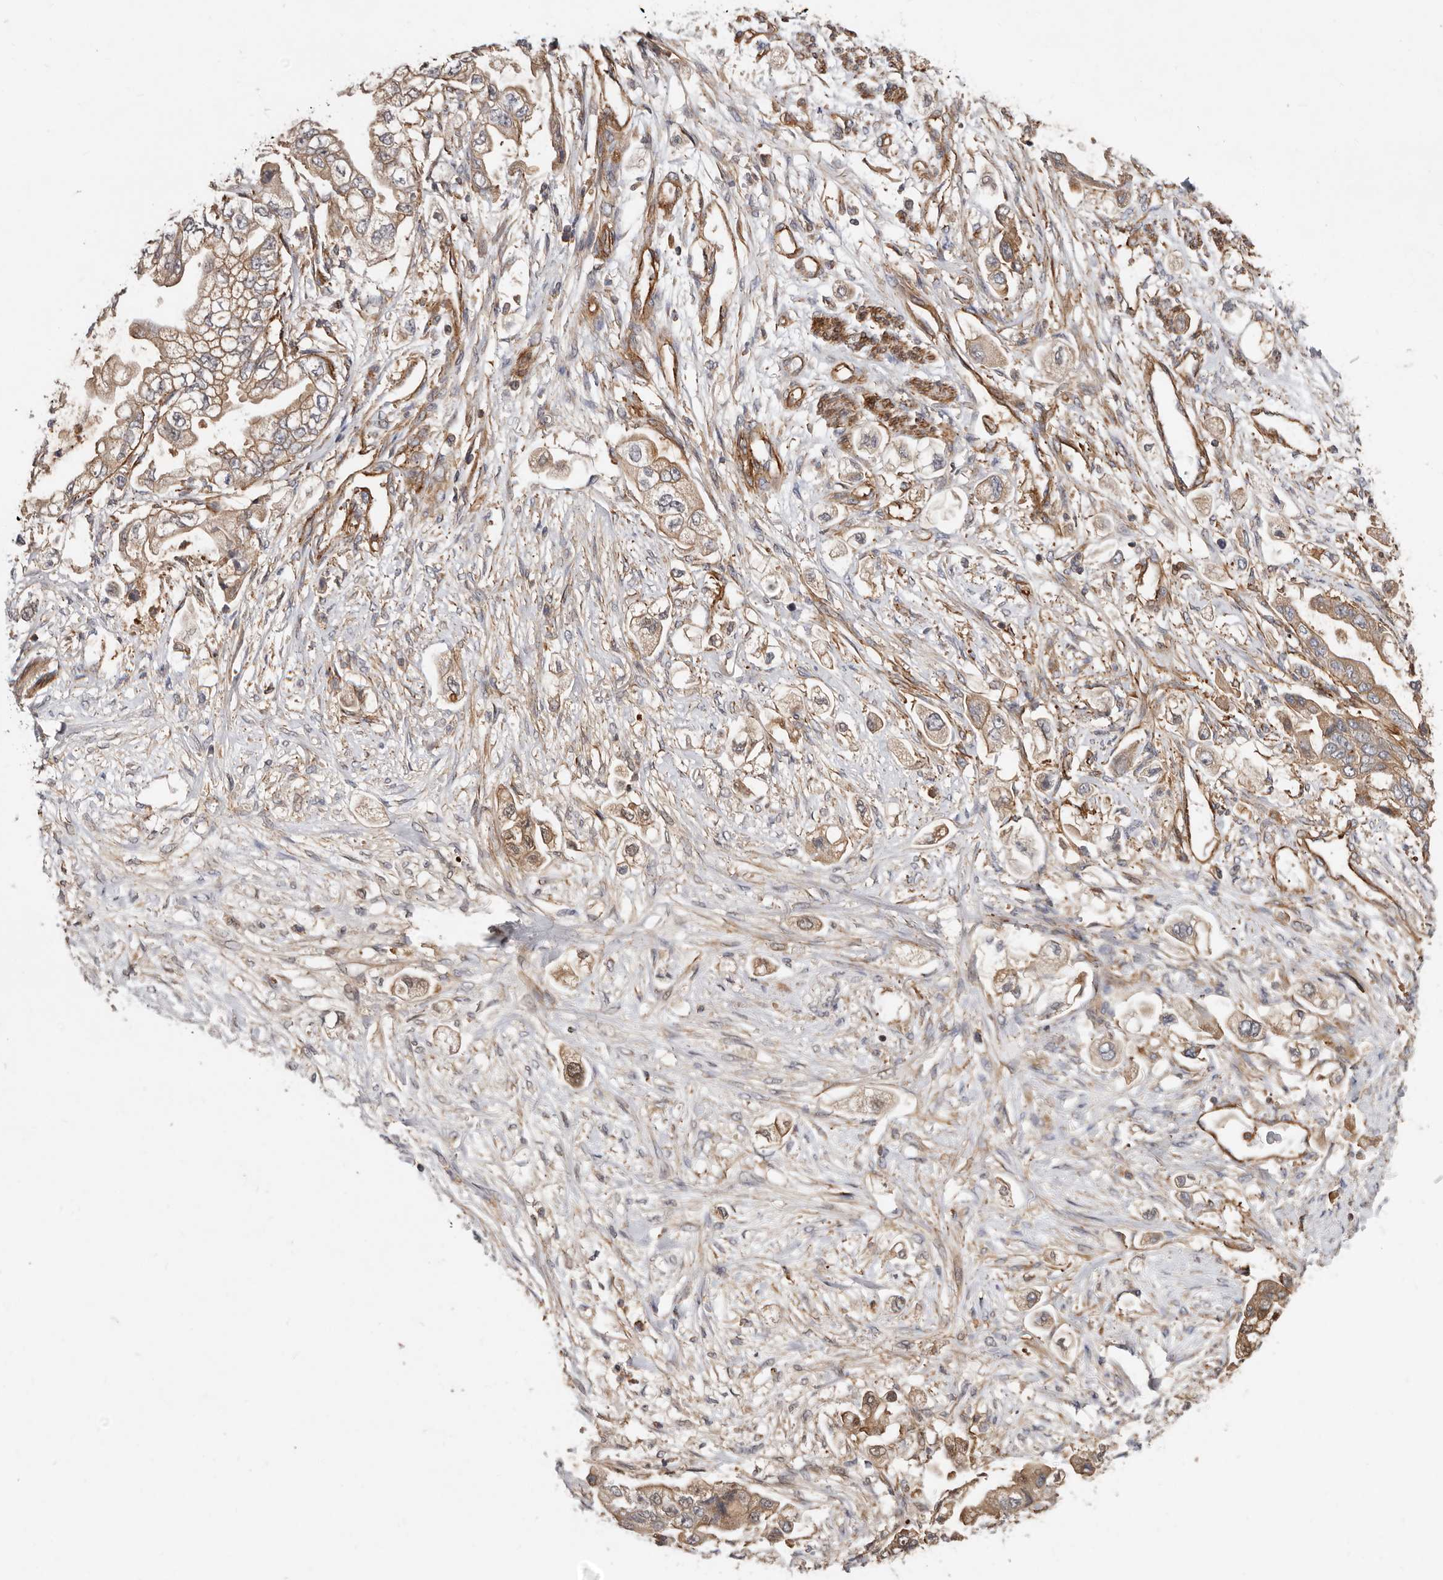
{"staining": {"intensity": "moderate", "quantity": ">75%", "location": "cytoplasmic/membranous"}, "tissue": "stomach cancer", "cell_type": "Tumor cells", "image_type": "cancer", "snomed": [{"axis": "morphology", "description": "Adenocarcinoma, NOS"}, {"axis": "topography", "description": "Stomach"}], "caption": "Stomach adenocarcinoma stained for a protein exhibits moderate cytoplasmic/membranous positivity in tumor cells.", "gene": "TMC7", "patient": {"sex": "male", "age": 62}}